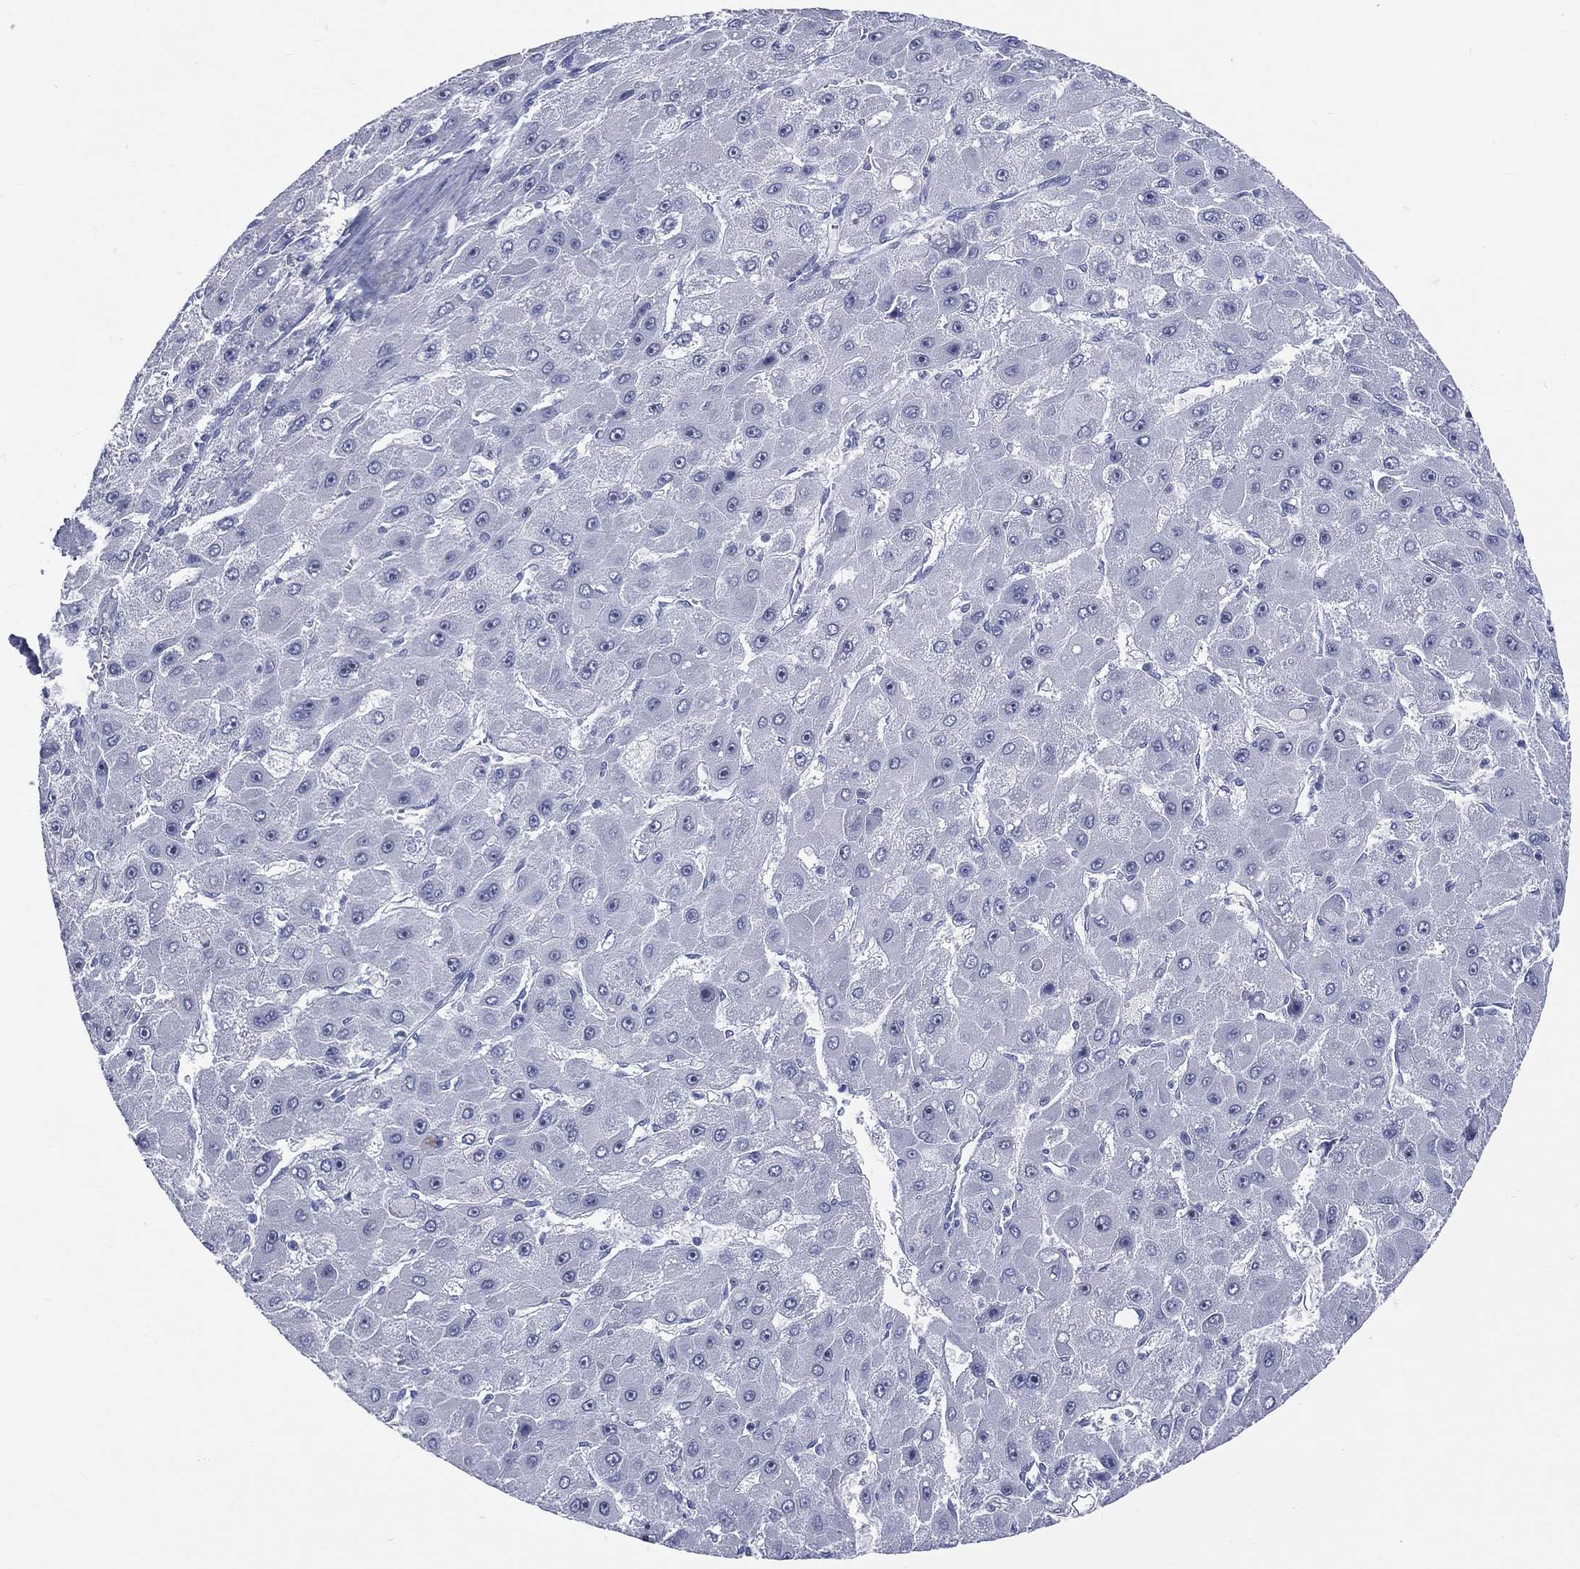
{"staining": {"intensity": "negative", "quantity": "none", "location": "none"}, "tissue": "liver cancer", "cell_type": "Tumor cells", "image_type": "cancer", "snomed": [{"axis": "morphology", "description": "Carcinoma, Hepatocellular, NOS"}, {"axis": "topography", "description": "Liver"}], "caption": "There is no significant expression in tumor cells of liver cancer (hepatocellular carcinoma). Brightfield microscopy of IHC stained with DAB (3,3'-diaminobenzidine) (brown) and hematoxylin (blue), captured at high magnification.", "gene": "CYLC1", "patient": {"sex": "female", "age": 25}}